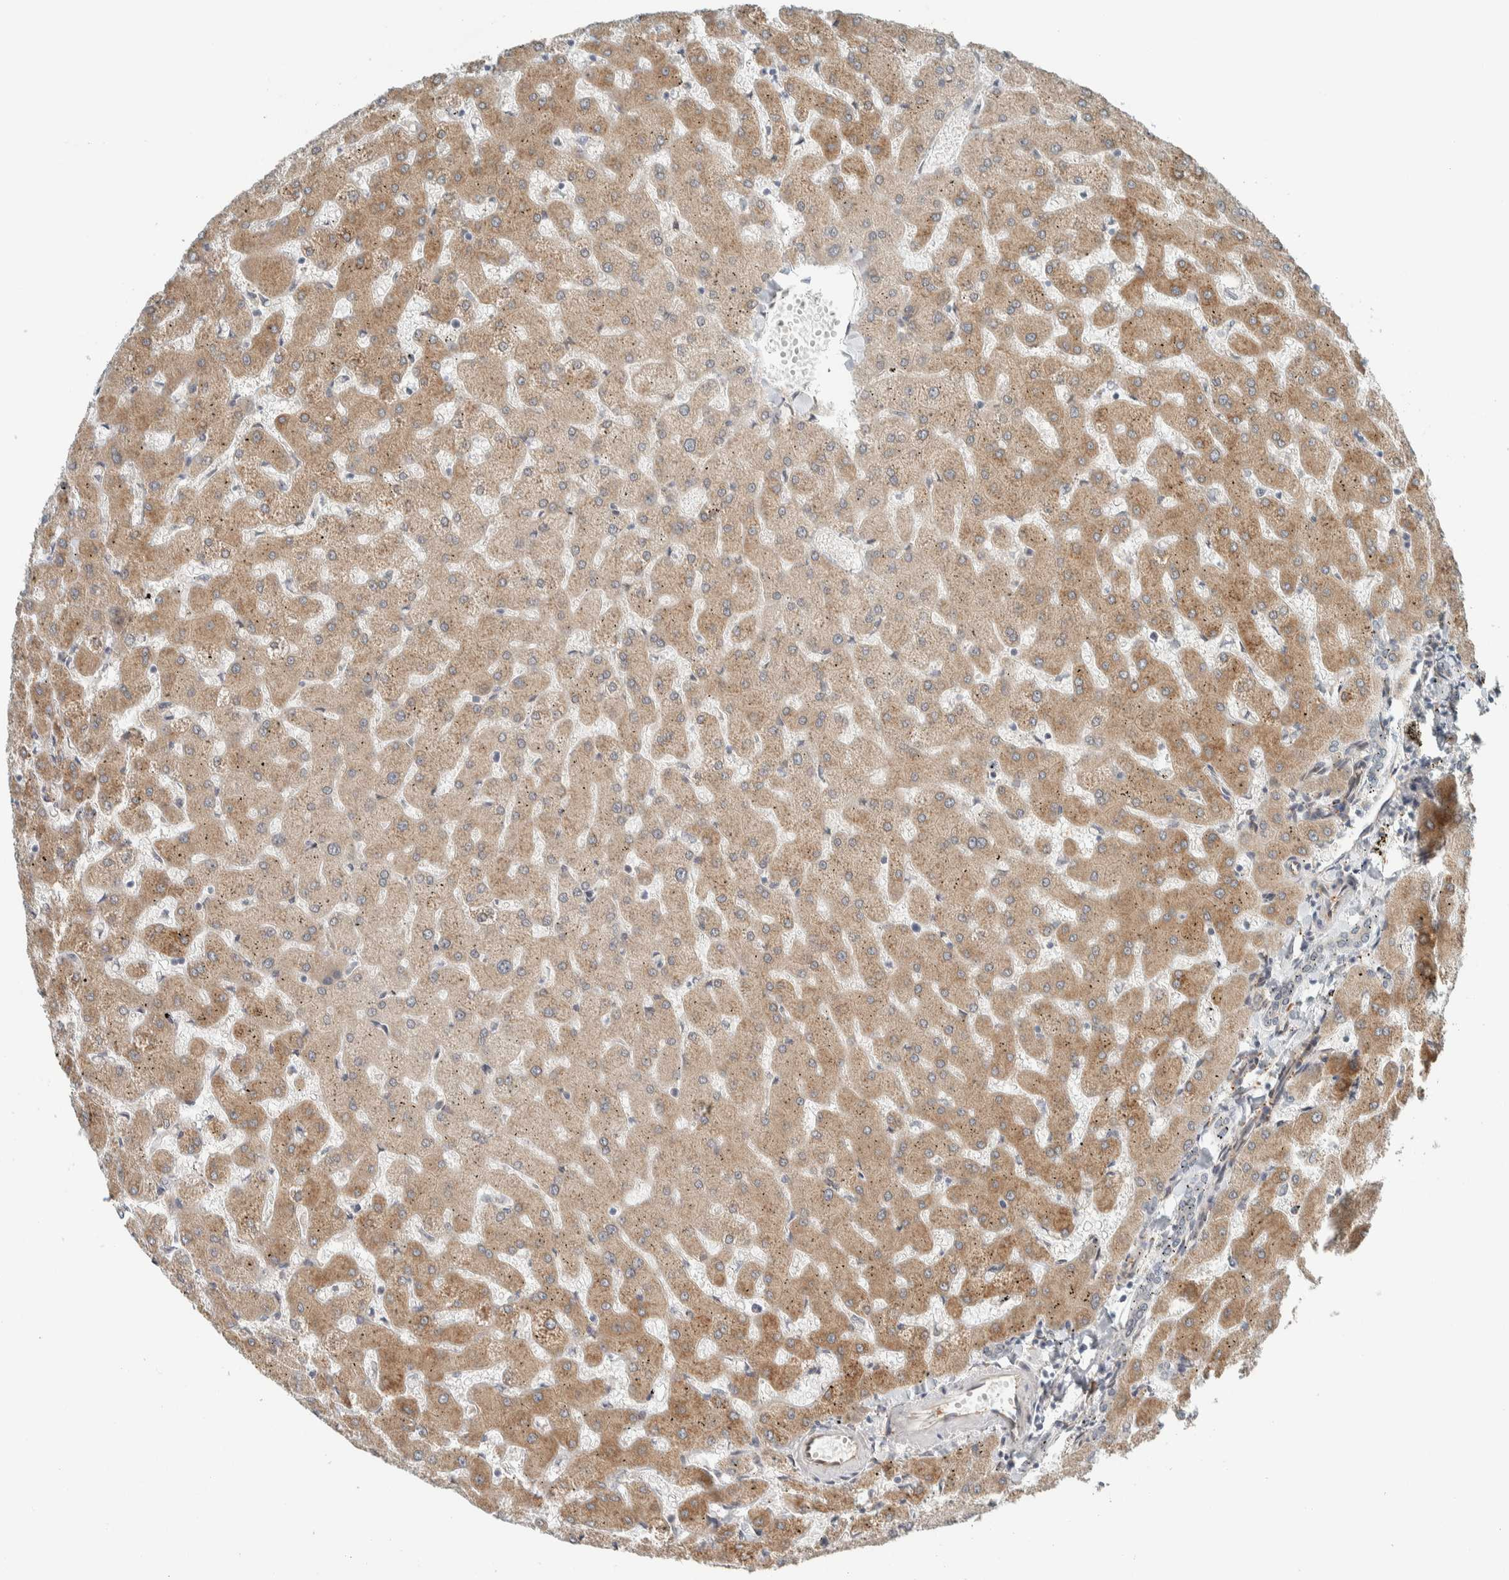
{"staining": {"intensity": "weak", "quantity": "<25%", "location": "cytoplasmic/membranous"}, "tissue": "liver", "cell_type": "Cholangiocytes", "image_type": "normal", "snomed": [{"axis": "morphology", "description": "Normal tissue, NOS"}, {"axis": "topography", "description": "Liver"}], "caption": "IHC micrograph of unremarkable liver: liver stained with DAB (3,3'-diaminobenzidine) displays no significant protein positivity in cholangiocytes. Brightfield microscopy of immunohistochemistry stained with DAB (3,3'-diaminobenzidine) (brown) and hematoxylin (blue), captured at high magnification.", "gene": "CTBP2", "patient": {"sex": "female", "age": 63}}